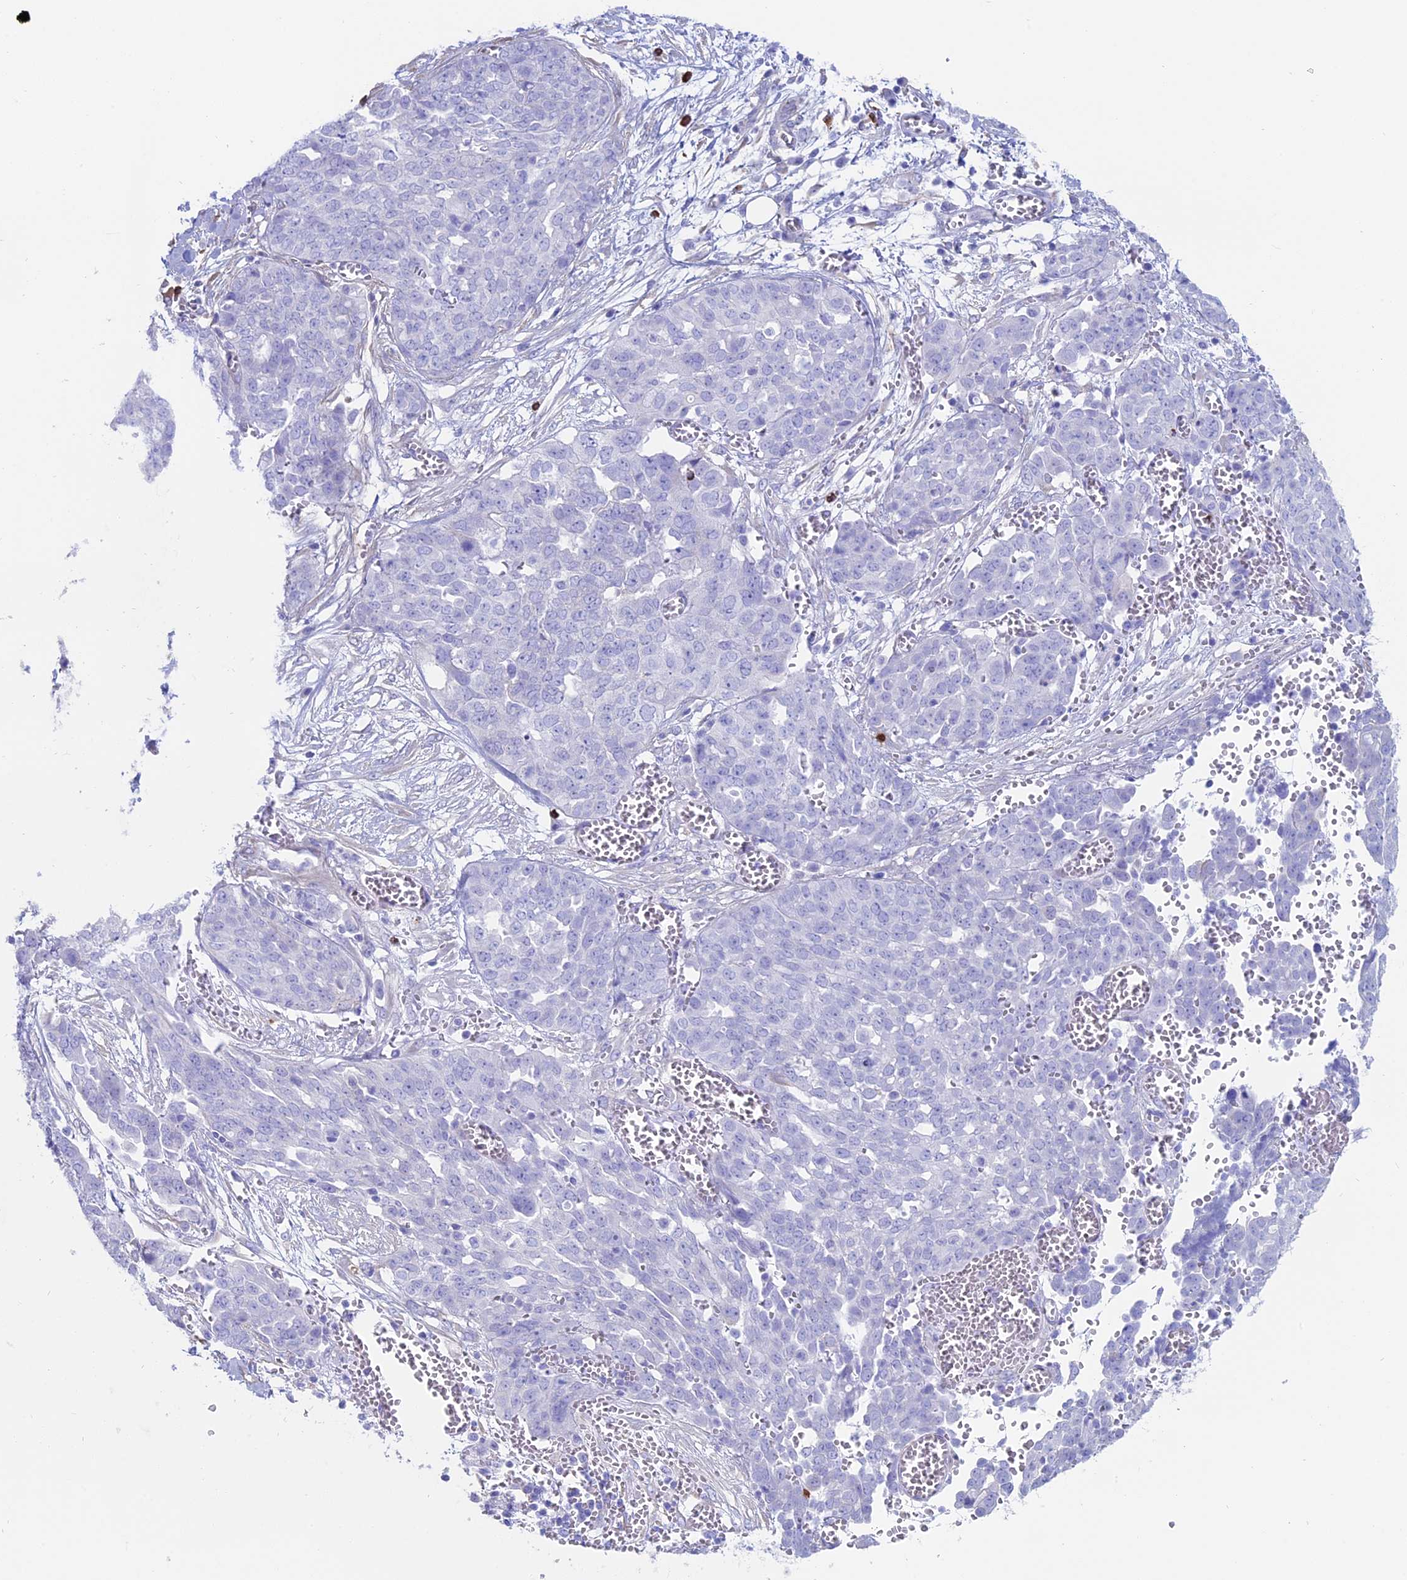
{"staining": {"intensity": "negative", "quantity": "none", "location": "none"}, "tissue": "ovarian cancer", "cell_type": "Tumor cells", "image_type": "cancer", "snomed": [{"axis": "morphology", "description": "Cystadenocarcinoma, serous, NOS"}, {"axis": "topography", "description": "Soft tissue"}, {"axis": "topography", "description": "Ovary"}], "caption": "Tumor cells show no significant staining in ovarian cancer (serous cystadenocarcinoma). The staining was performed using DAB (3,3'-diaminobenzidine) to visualize the protein expression in brown, while the nuclei were stained in blue with hematoxylin (Magnification: 20x).", "gene": "OR2AE1", "patient": {"sex": "female", "age": 57}}